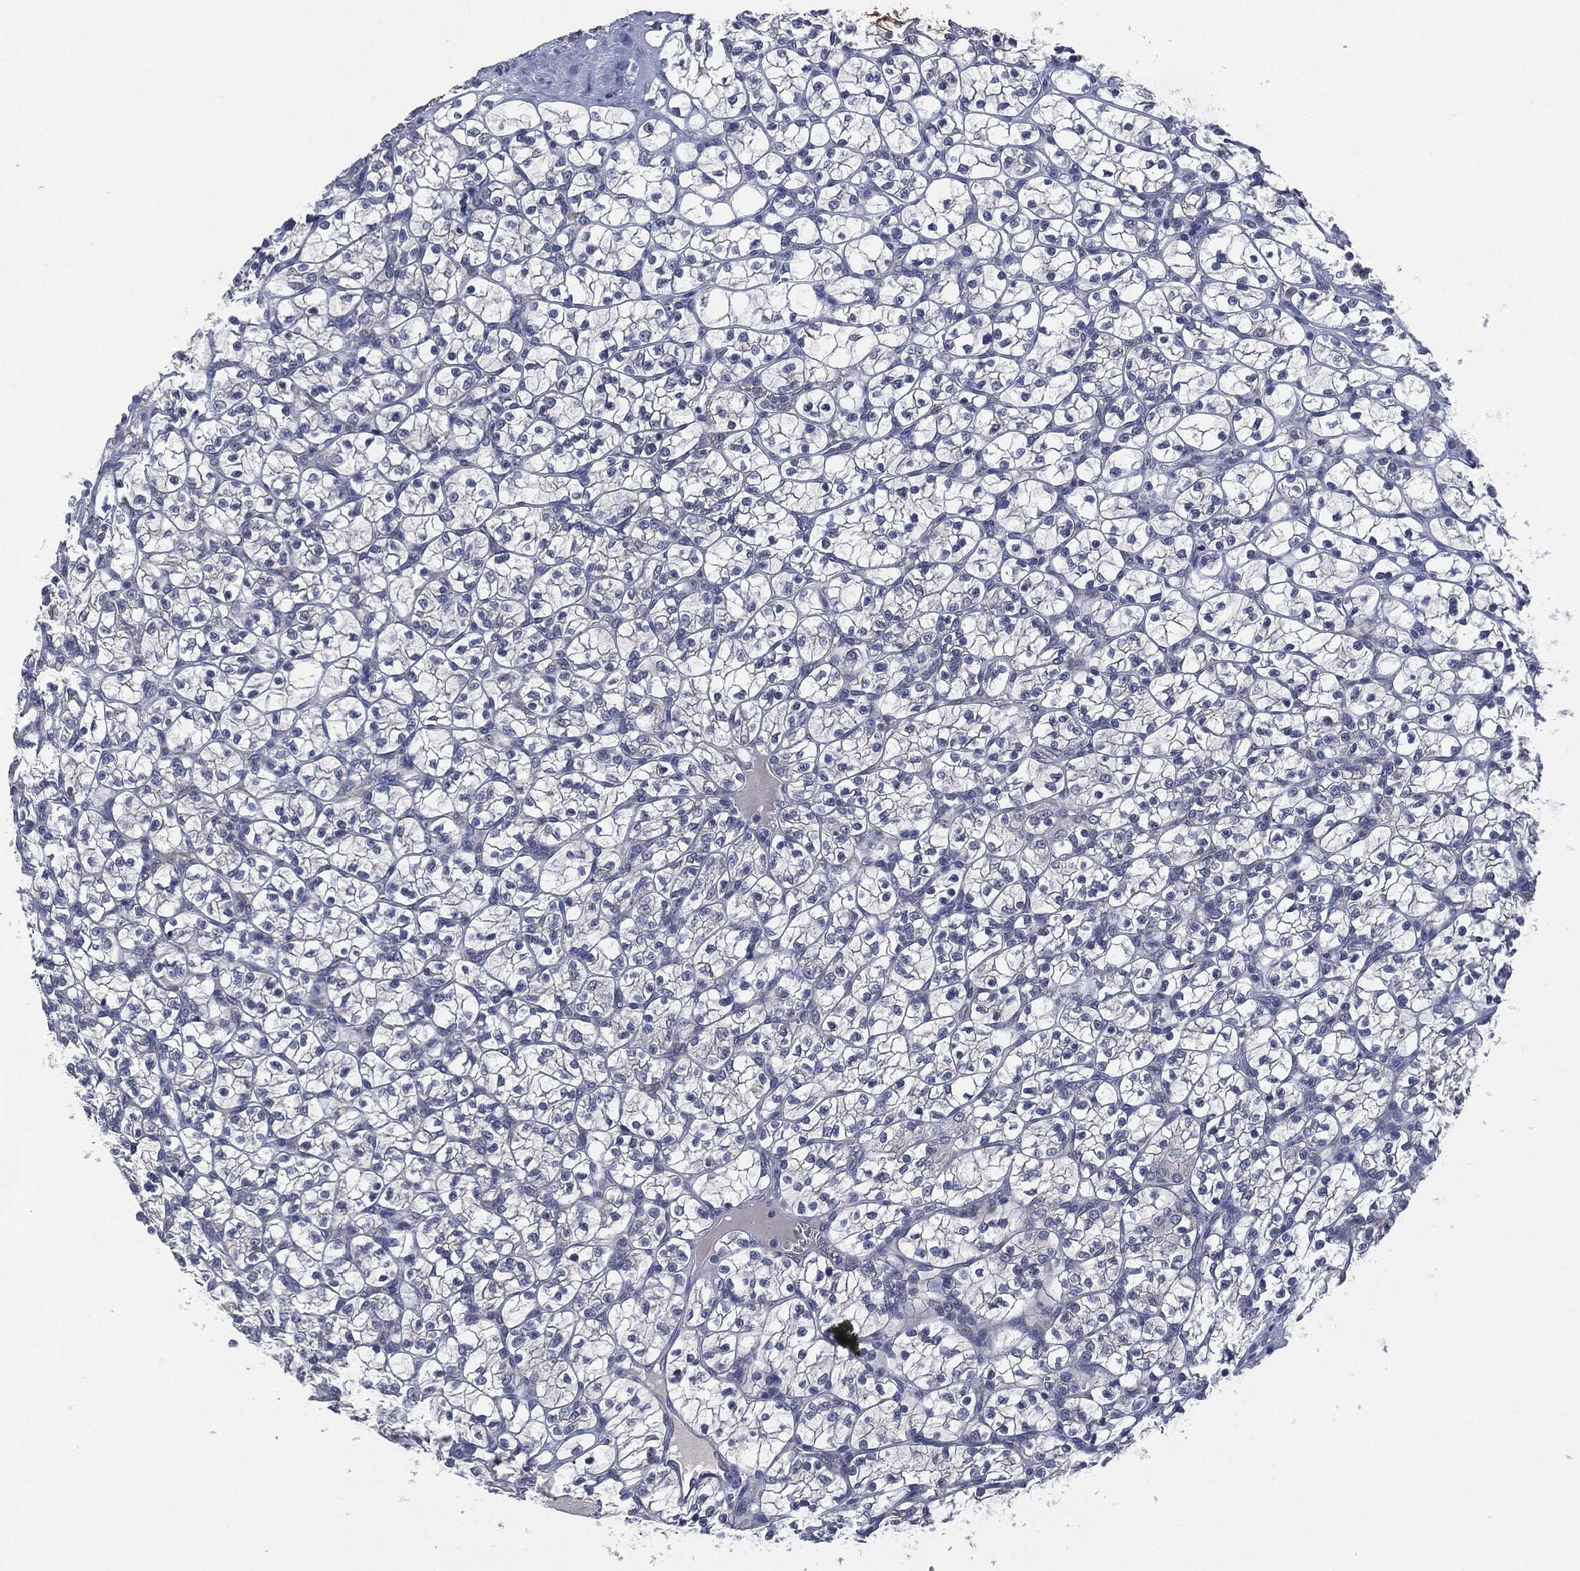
{"staining": {"intensity": "negative", "quantity": "none", "location": "none"}, "tissue": "renal cancer", "cell_type": "Tumor cells", "image_type": "cancer", "snomed": [{"axis": "morphology", "description": "Adenocarcinoma, NOS"}, {"axis": "topography", "description": "Kidney"}], "caption": "A high-resolution image shows immunohistochemistry staining of renal cancer, which demonstrates no significant staining in tumor cells.", "gene": "SIGLEC9", "patient": {"sex": "female", "age": 89}}